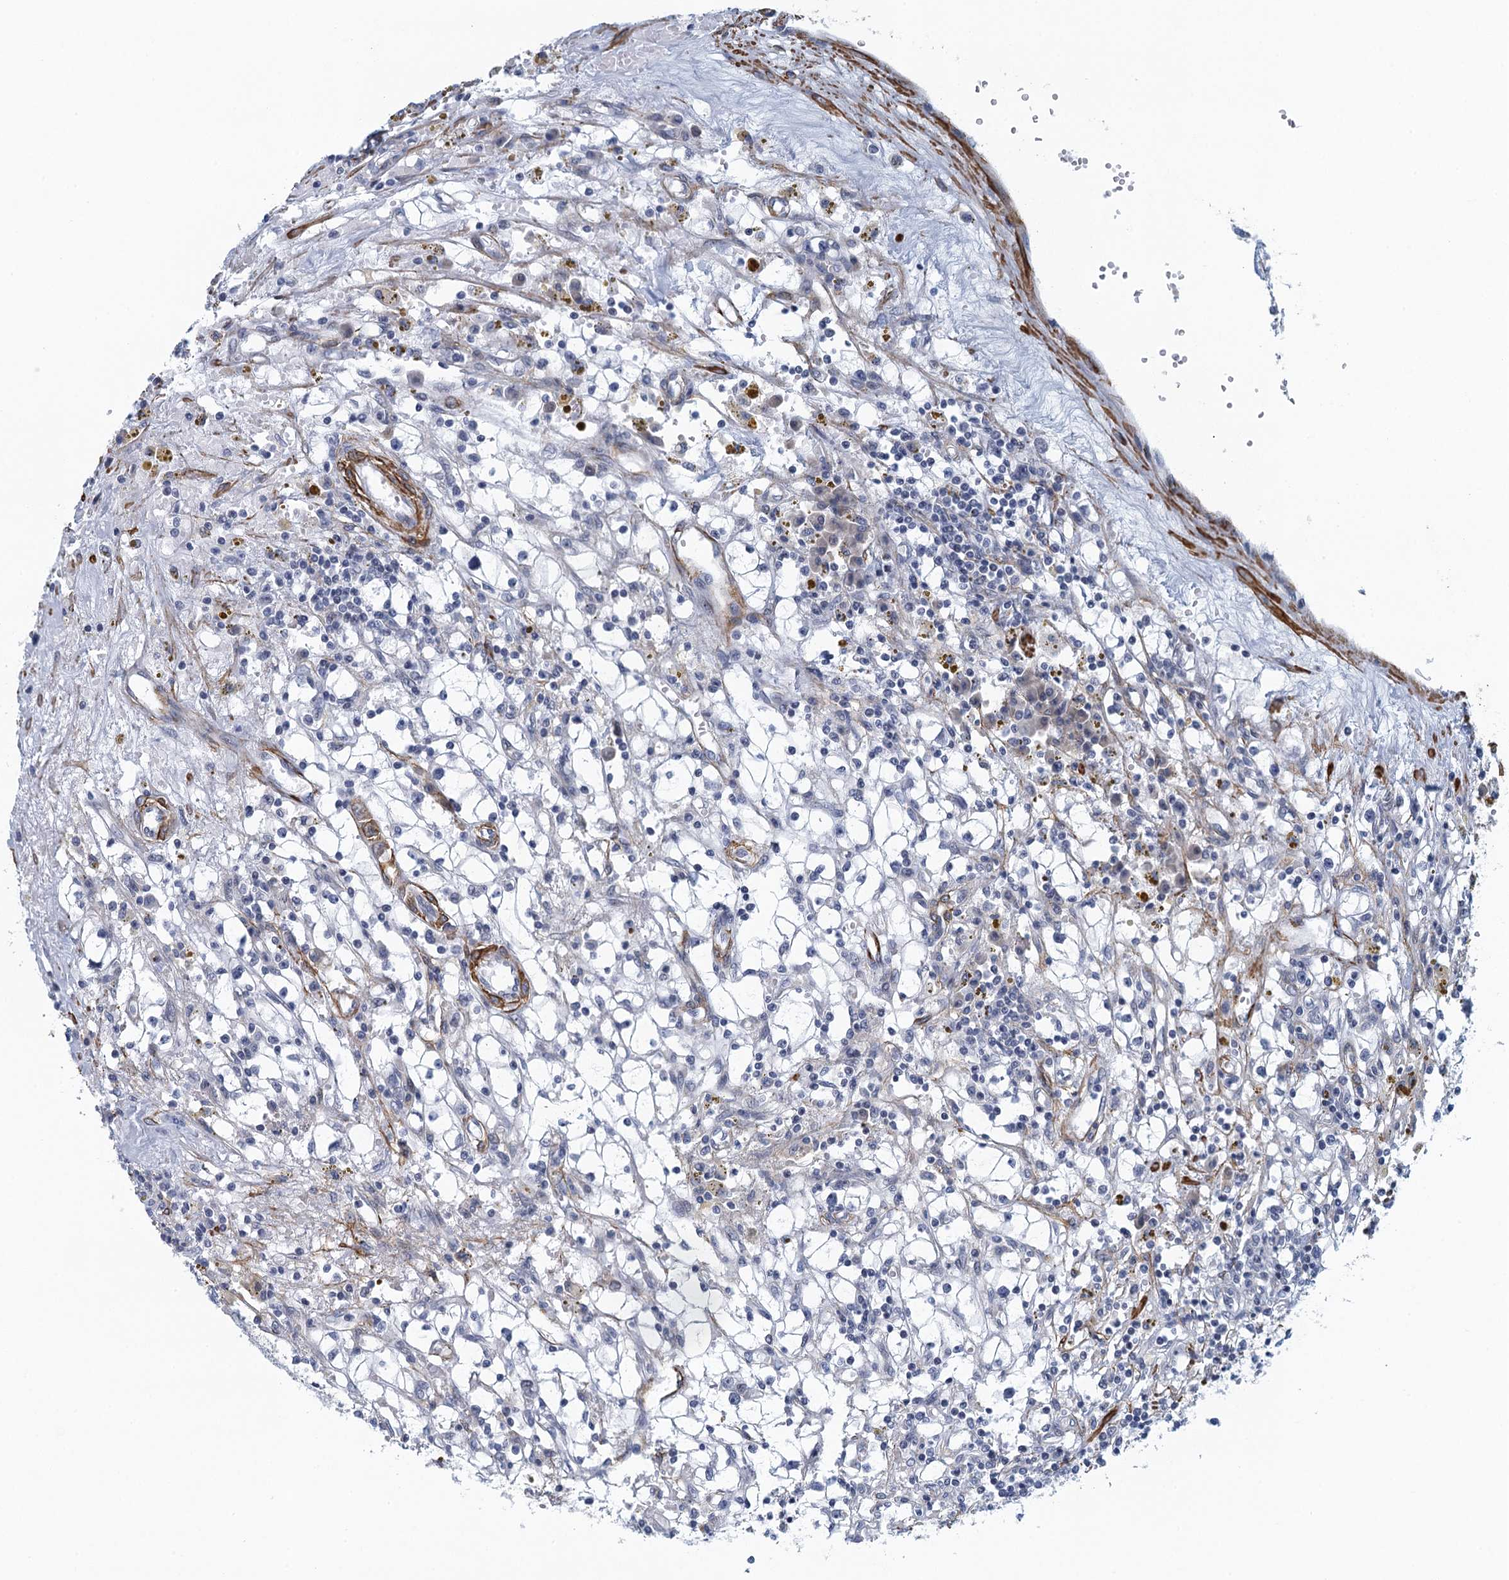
{"staining": {"intensity": "negative", "quantity": "none", "location": "none"}, "tissue": "renal cancer", "cell_type": "Tumor cells", "image_type": "cancer", "snomed": [{"axis": "morphology", "description": "Adenocarcinoma, NOS"}, {"axis": "topography", "description": "Kidney"}], "caption": "High magnification brightfield microscopy of adenocarcinoma (renal) stained with DAB (3,3'-diaminobenzidine) (brown) and counterstained with hematoxylin (blue): tumor cells show no significant staining.", "gene": "ALG2", "patient": {"sex": "male", "age": 56}}